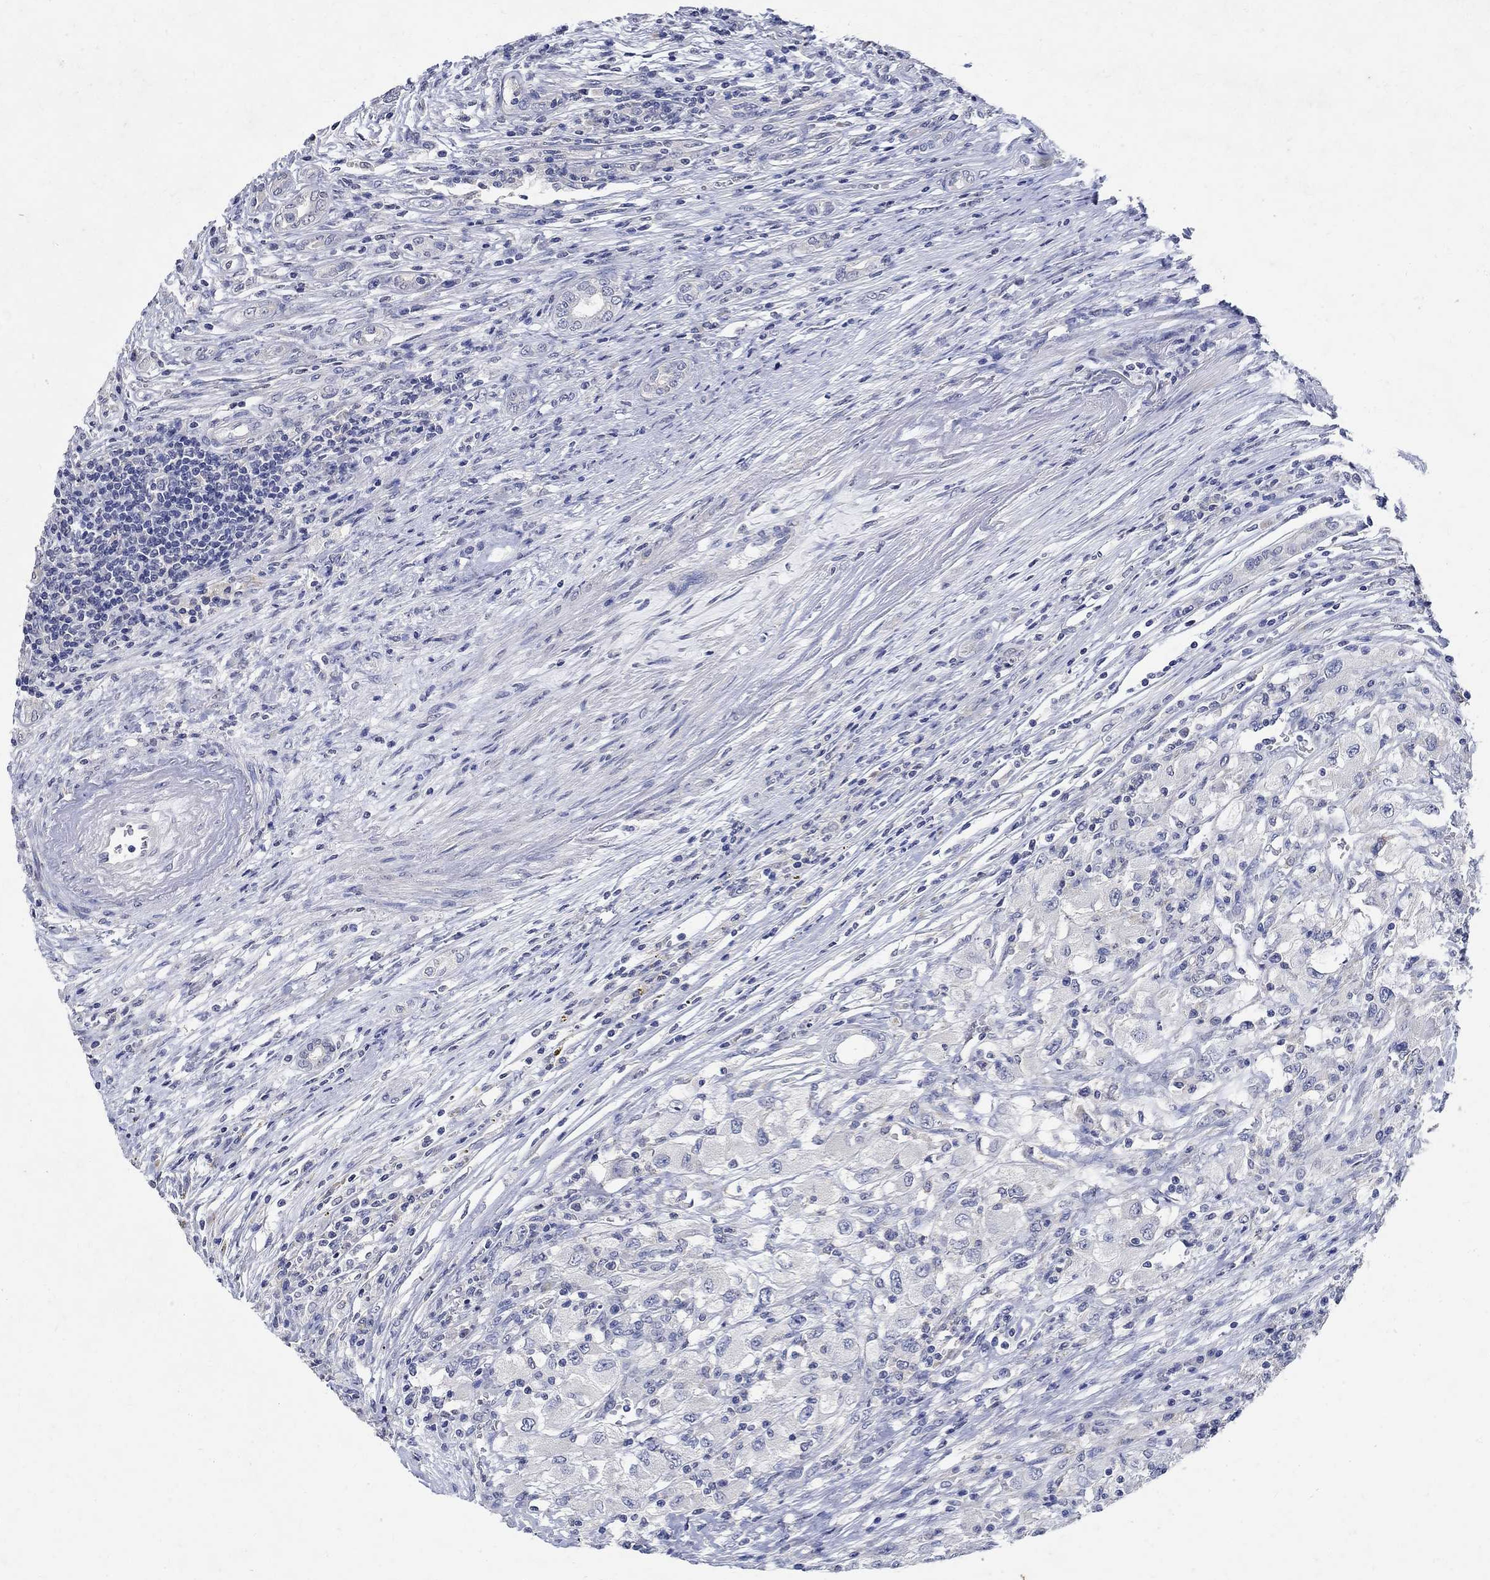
{"staining": {"intensity": "negative", "quantity": "none", "location": "none"}, "tissue": "renal cancer", "cell_type": "Tumor cells", "image_type": "cancer", "snomed": [{"axis": "morphology", "description": "Adenocarcinoma, NOS"}, {"axis": "topography", "description": "Kidney"}], "caption": "Immunohistochemical staining of renal cancer shows no significant staining in tumor cells. (DAB immunohistochemistry, high magnification).", "gene": "TMEM169", "patient": {"sex": "female", "age": 67}}